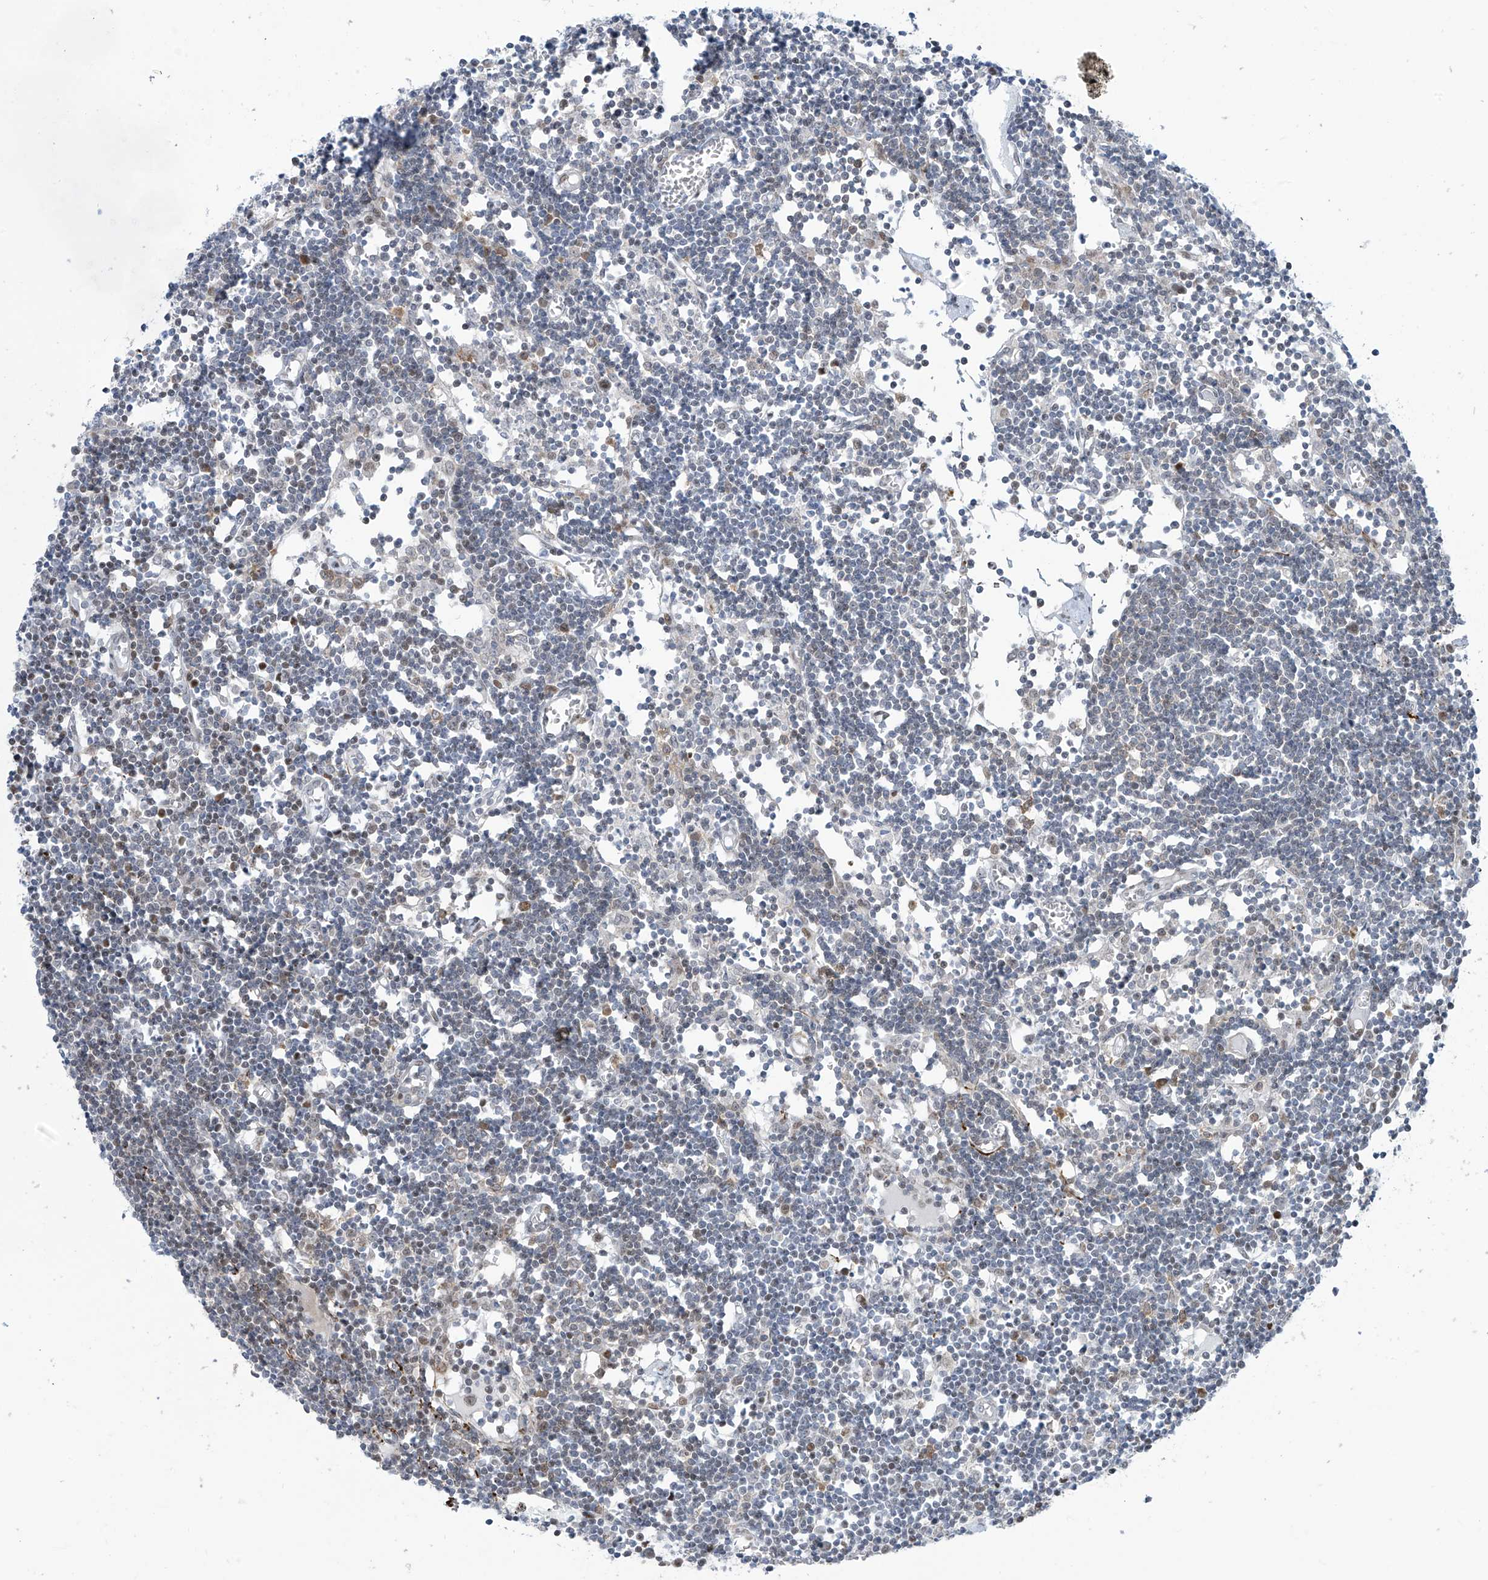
{"staining": {"intensity": "negative", "quantity": "none", "location": "none"}, "tissue": "lymph node", "cell_type": "Germinal center cells", "image_type": "normal", "snomed": [{"axis": "morphology", "description": "Normal tissue, NOS"}, {"axis": "topography", "description": "Lymph node"}], "caption": "Immunohistochemistry micrograph of unremarkable human lymph node stained for a protein (brown), which exhibits no positivity in germinal center cells. The staining was performed using DAB to visualize the protein expression in brown, while the nuclei were stained in blue with hematoxylin (Magnification: 20x).", "gene": "LIN9", "patient": {"sex": "female", "age": 11}}